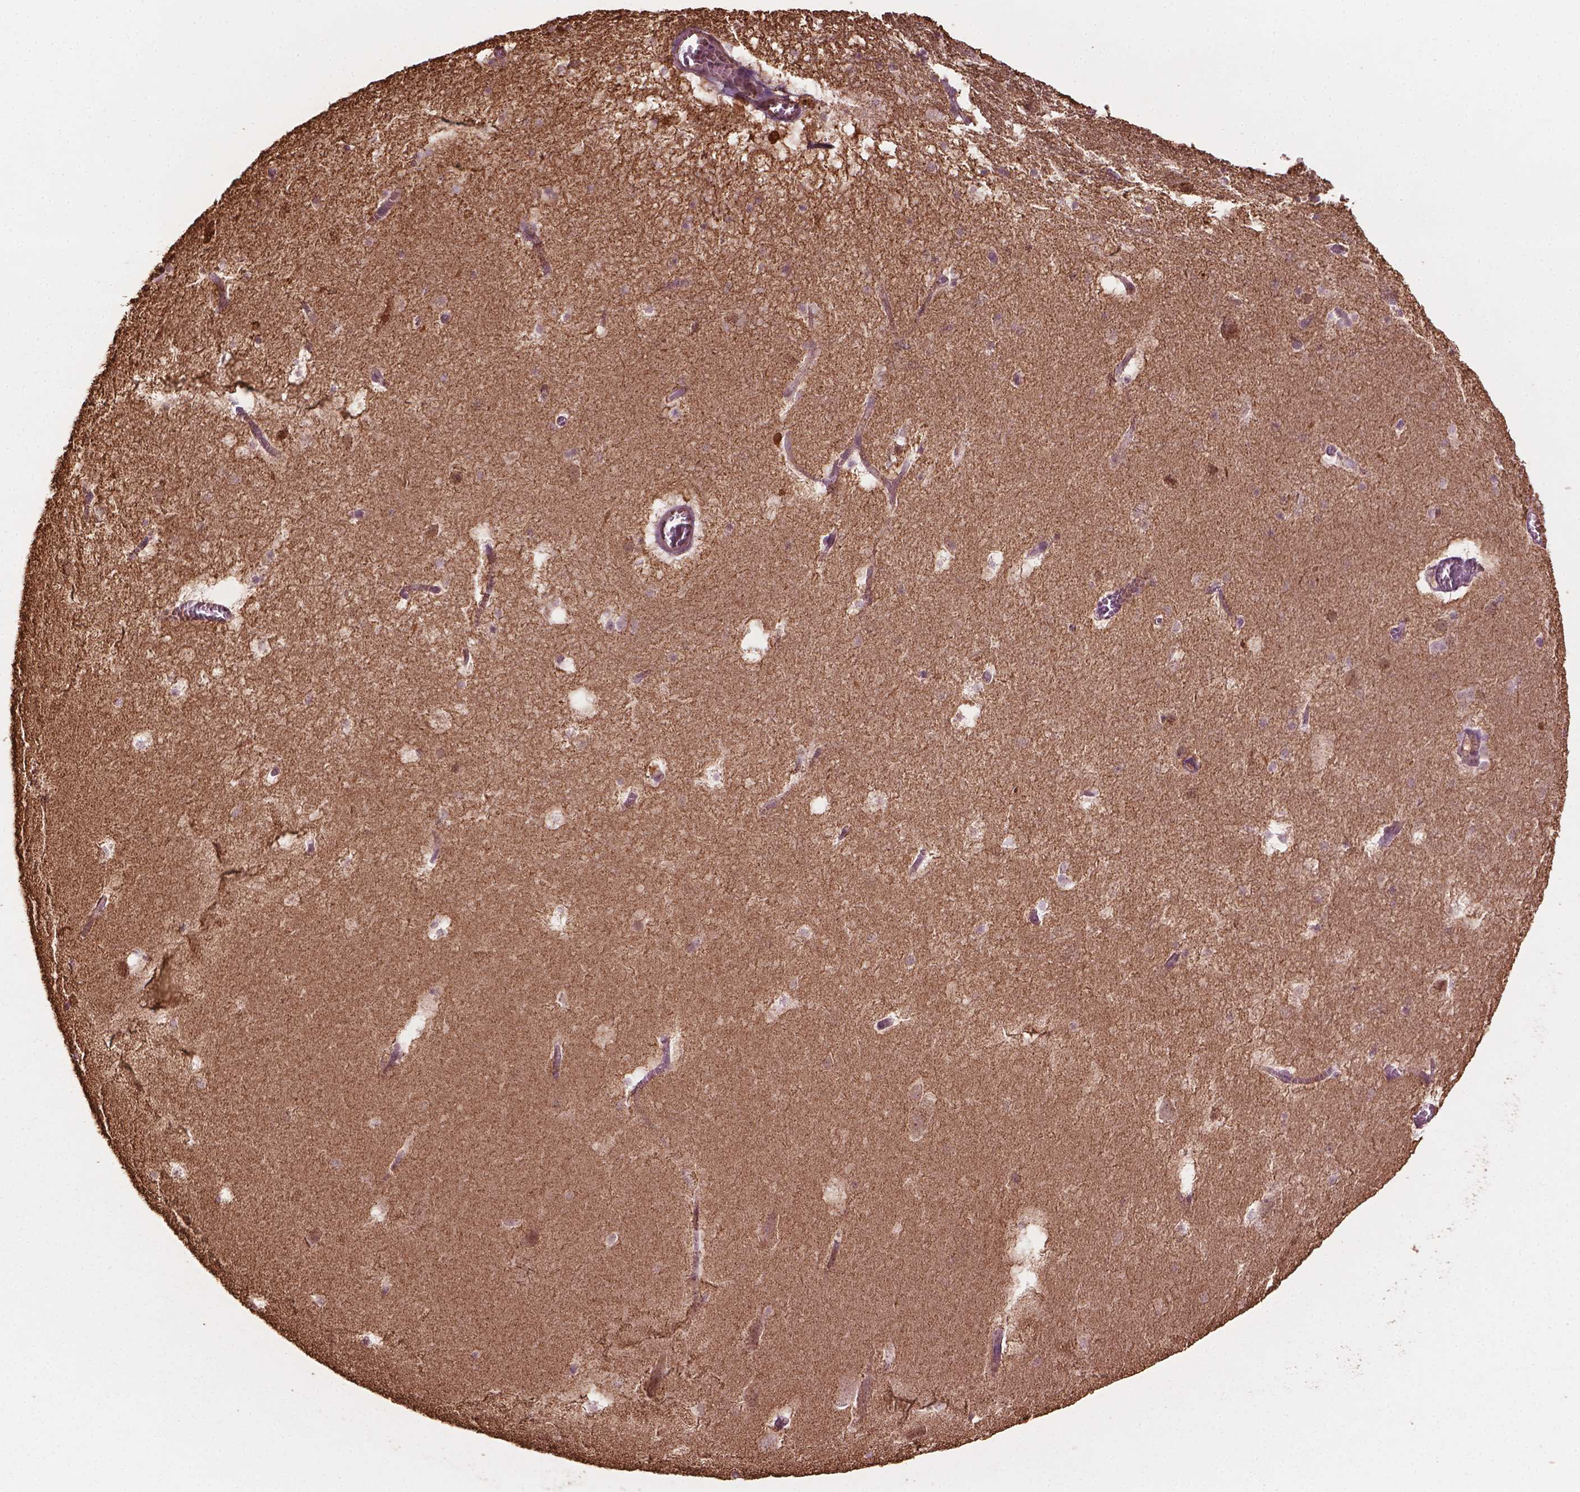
{"staining": {"intensity": "moderate", "quantity": ">75%", "location": "cytoplasmic/membranous"}, "tissue": "hippocampus", "cell_type": "Glial cells", "image_type": "normal", "snomed": [{"axis": "morphology", "description": "Normal tissue, NOS"}, {"axis": "topography", "description": "Hippocampus"}], "caption": "Protein expression analysis of normal human hippocampus reveals moderate cytoplasmic/membranous expression in about >75% of glial cells.", "gene": "HS3ST3A1", "patient": {"sex": "male", "age": 45}}